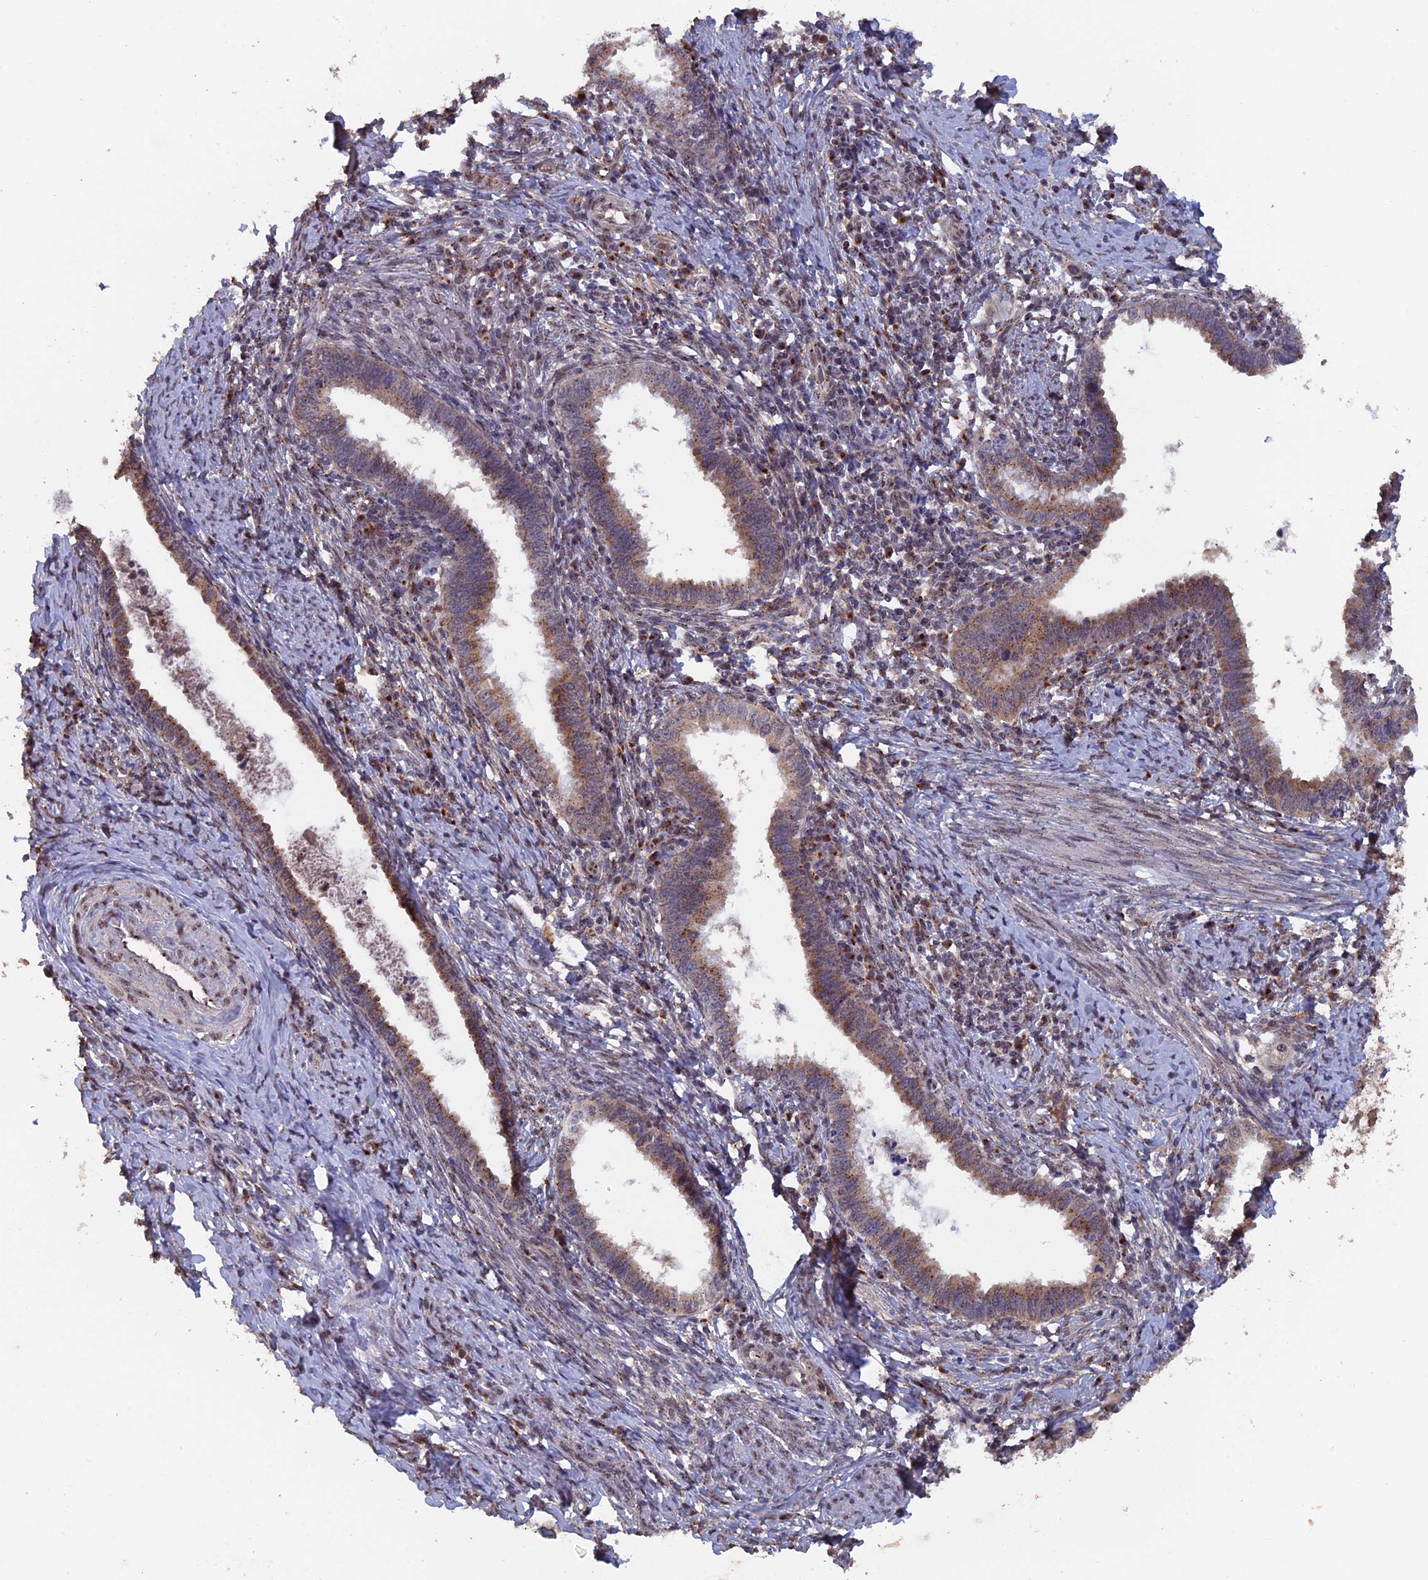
{"staining": {"intensity": "moderate", "quantity": ">75%", "location": "cytoplasmic/membranous"}, "tissue": "cervical cancer", "cell_type": "Tumor cells", "image_type": "cancer", "snomed": [{"axis": "morphology", "description": "Adenocarcinoma, NOS"}, {"axis": "topography", "description": "Cervix"}], "caption": "The image reveals a brown stain indicating the presence of a protein in the cytoplasmic/membranous of tumor cells in adenocarcinoma (cervical).", "gene": "PIGQ", "patient": {"sex": "female", "age": 36}}